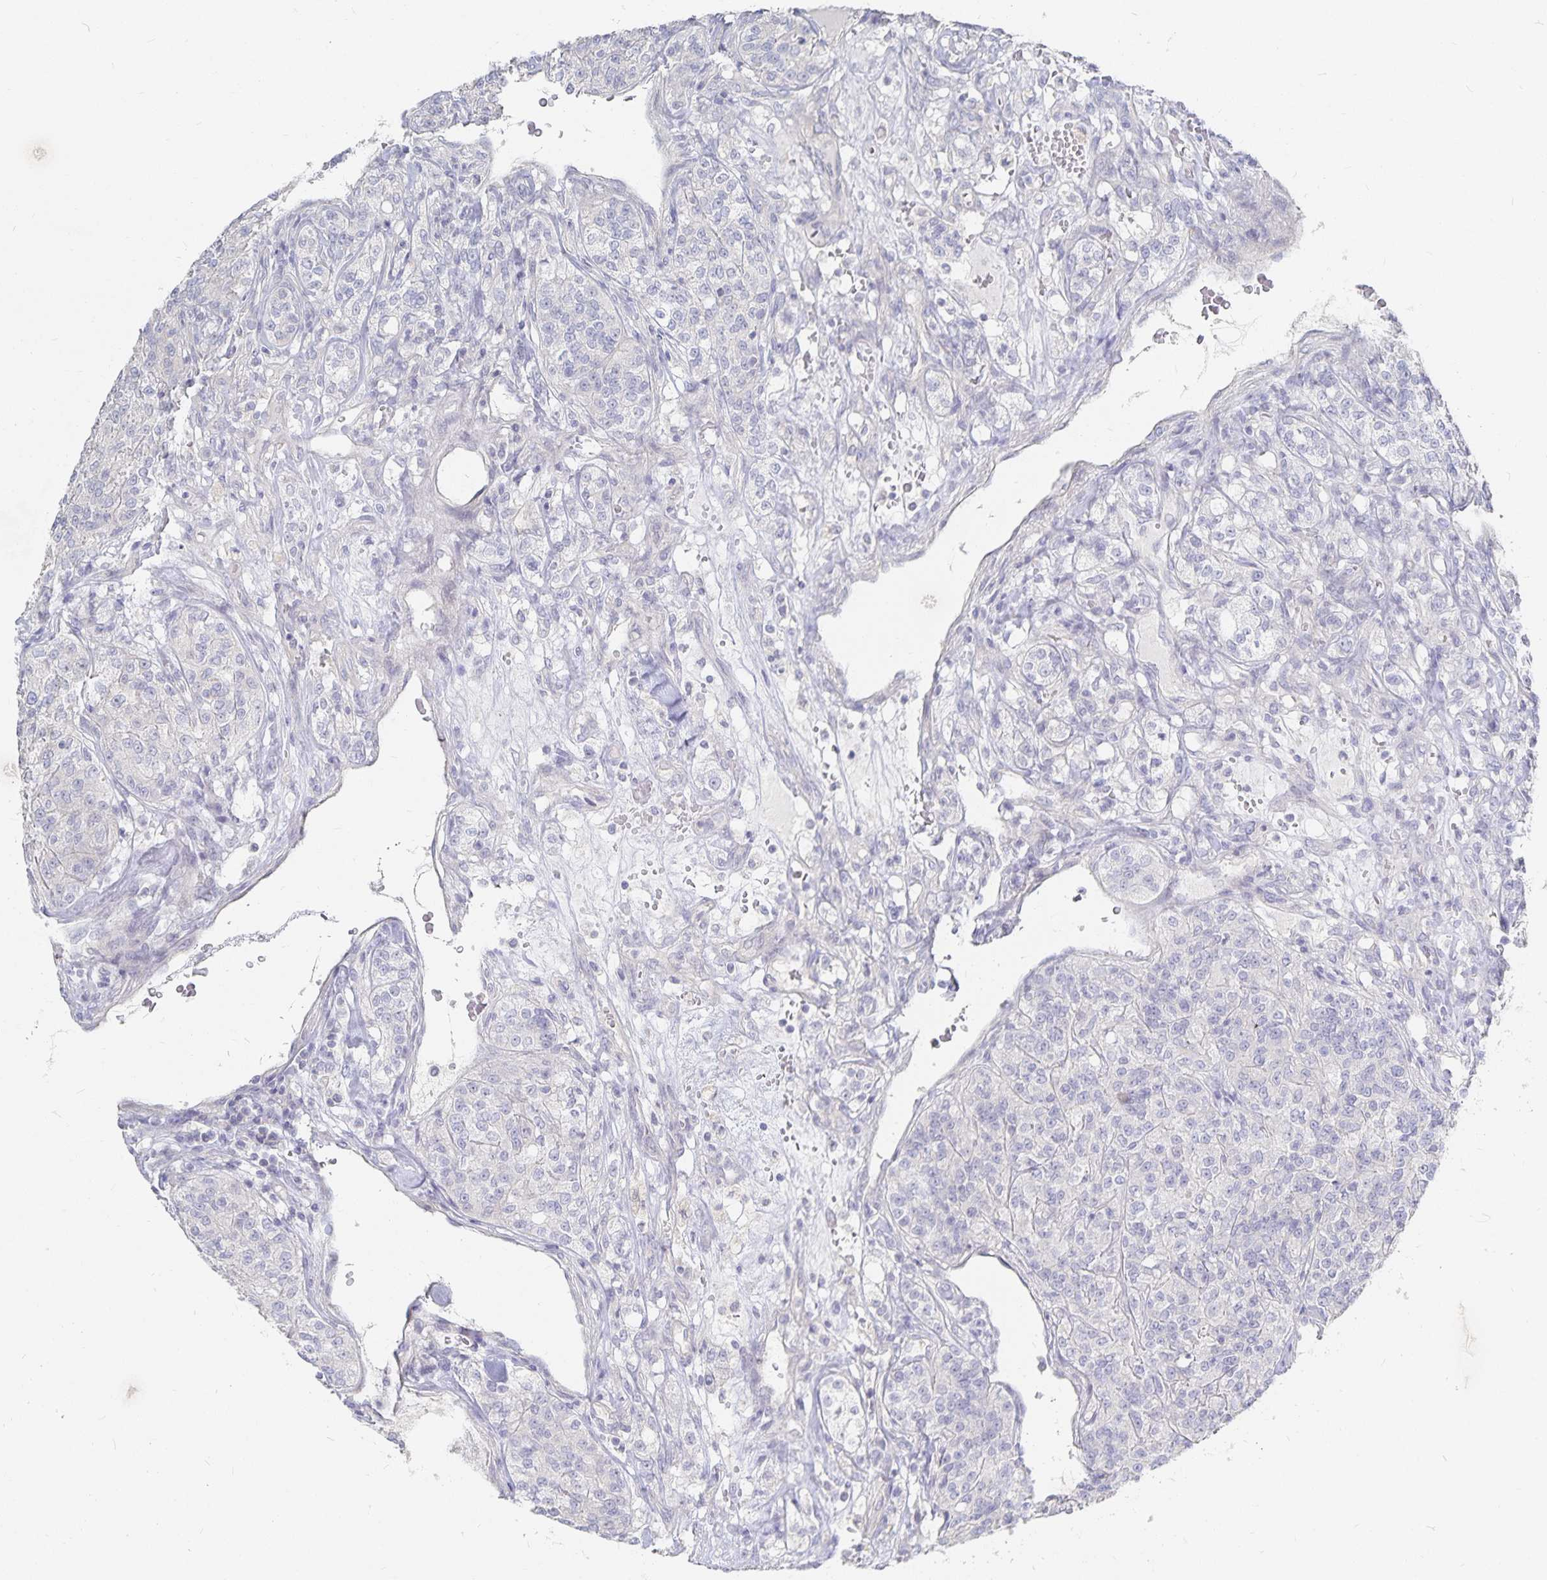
{"staining": {"intensity": "negative", "quantity": "none", "location": "none"}, "tissue": "renal cancer", "cell_type": "Tumor cells", "image_type": "cancer", "snomed": [{"axis": "morphology", "description": "Adenocarcinoma, NOS"}, {"axis": "topography", "description": "Kidney"}], "caption": "Immunohistochemical staining of human renal adenocarcinoma demonstrates no significant staining in tumor cells. (Stains: DAB (3,3'-diaminobenzidine) immunohistochemistry (IHC) with hematoxylin counter stain, Microscopy: brightfield microscopy at high magnification).", "gene": "DNAH9", "patient": {"sex": "female", "age": 63}}